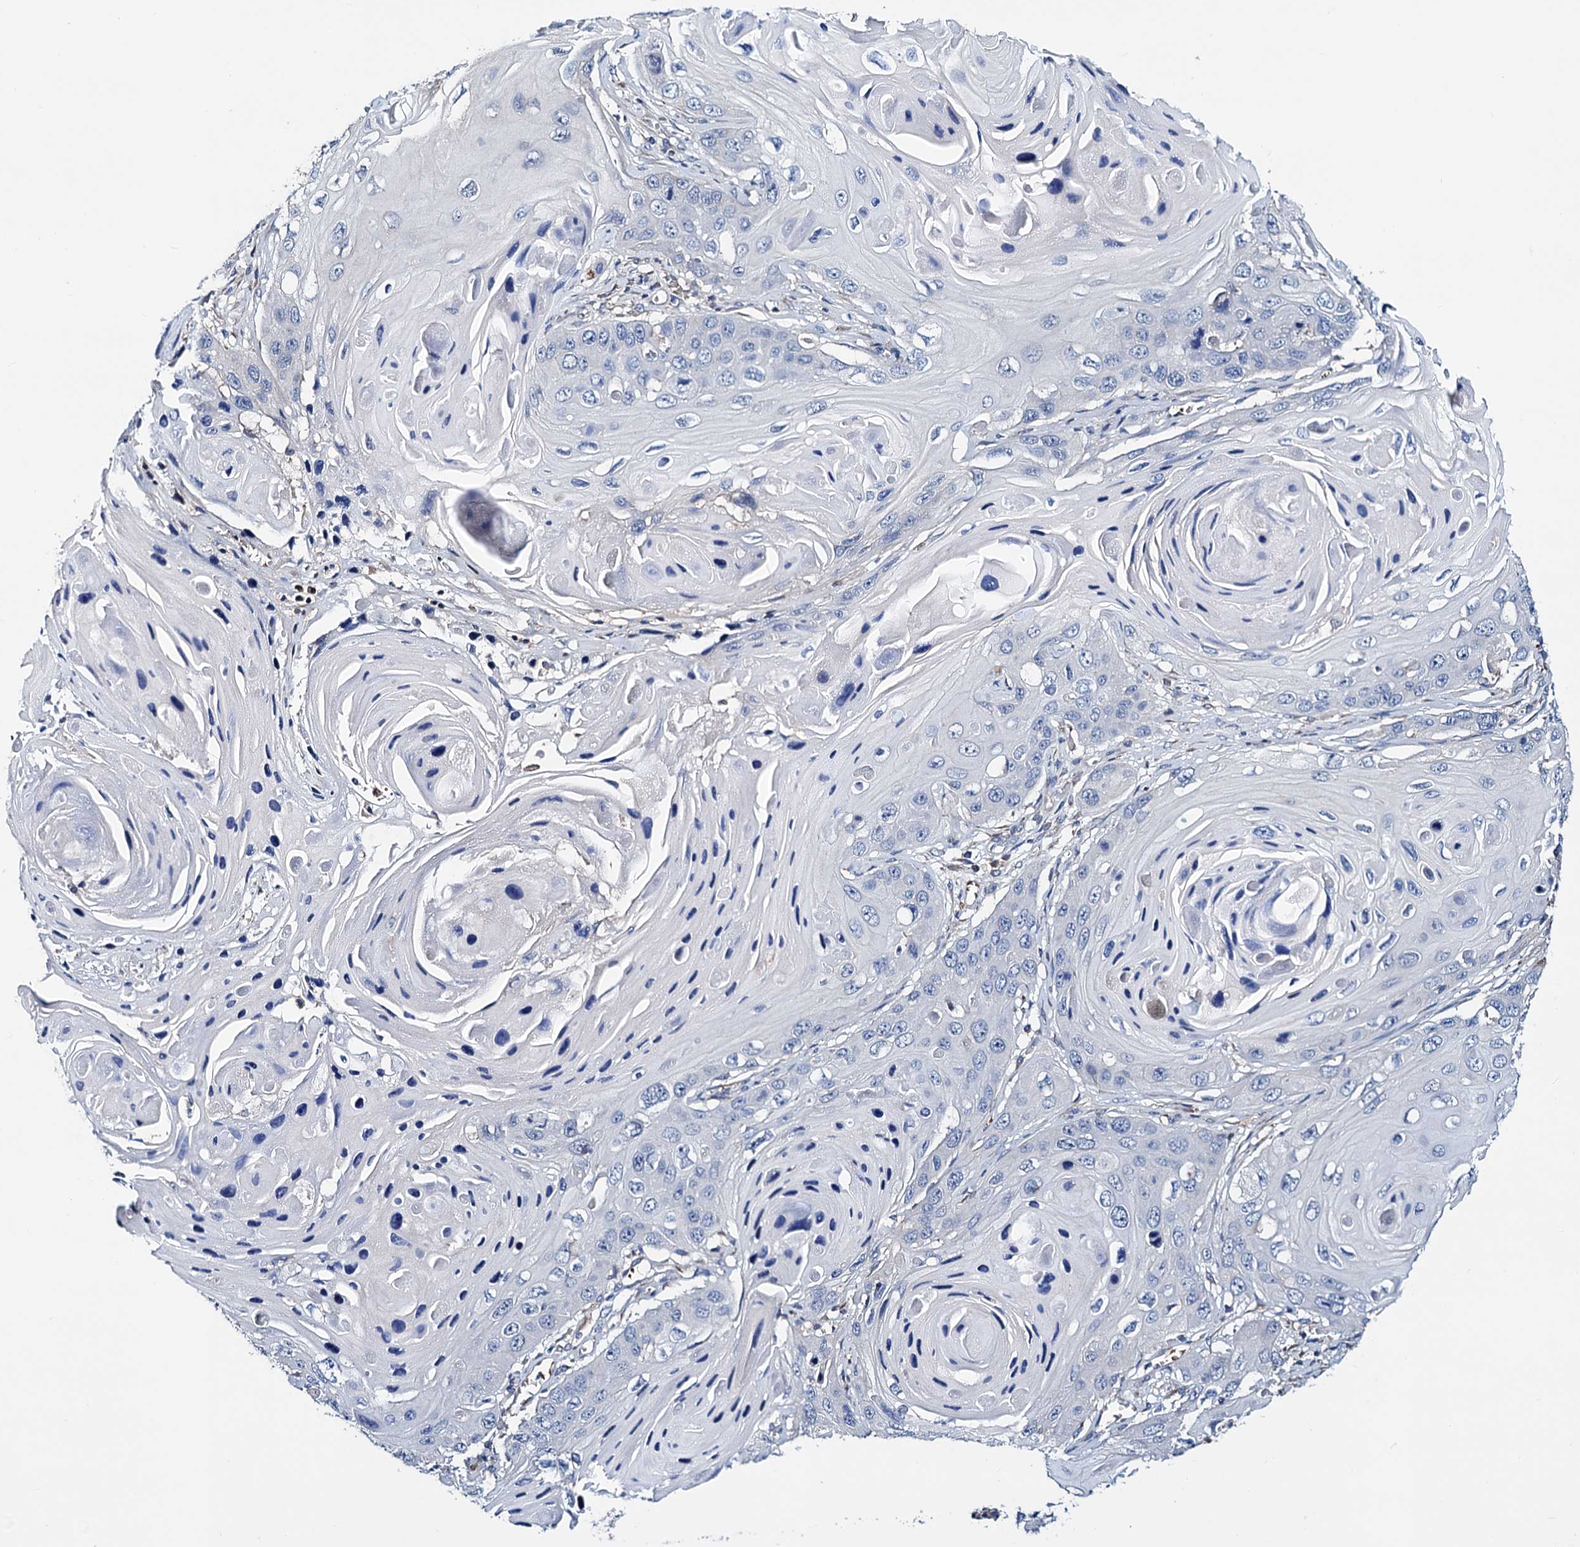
{"staining": {"intensity": "negative", "quantity": "none", "location": "none"}, "tissue": "skin cancer", "cell_type": "Tumor cells", "image_type": "cancer", "snomed": [{"axis": "morphology", "description": "Squamous cell carcinoma, NOS"}, {"axis": "topography", "description": "Skin"}], "caption": "Tumor cells are negative for brown protein staining in skin squamous cell carcinoma.", "gene": "GCOM1", "patient": {"sex": "male", "age": 55}}